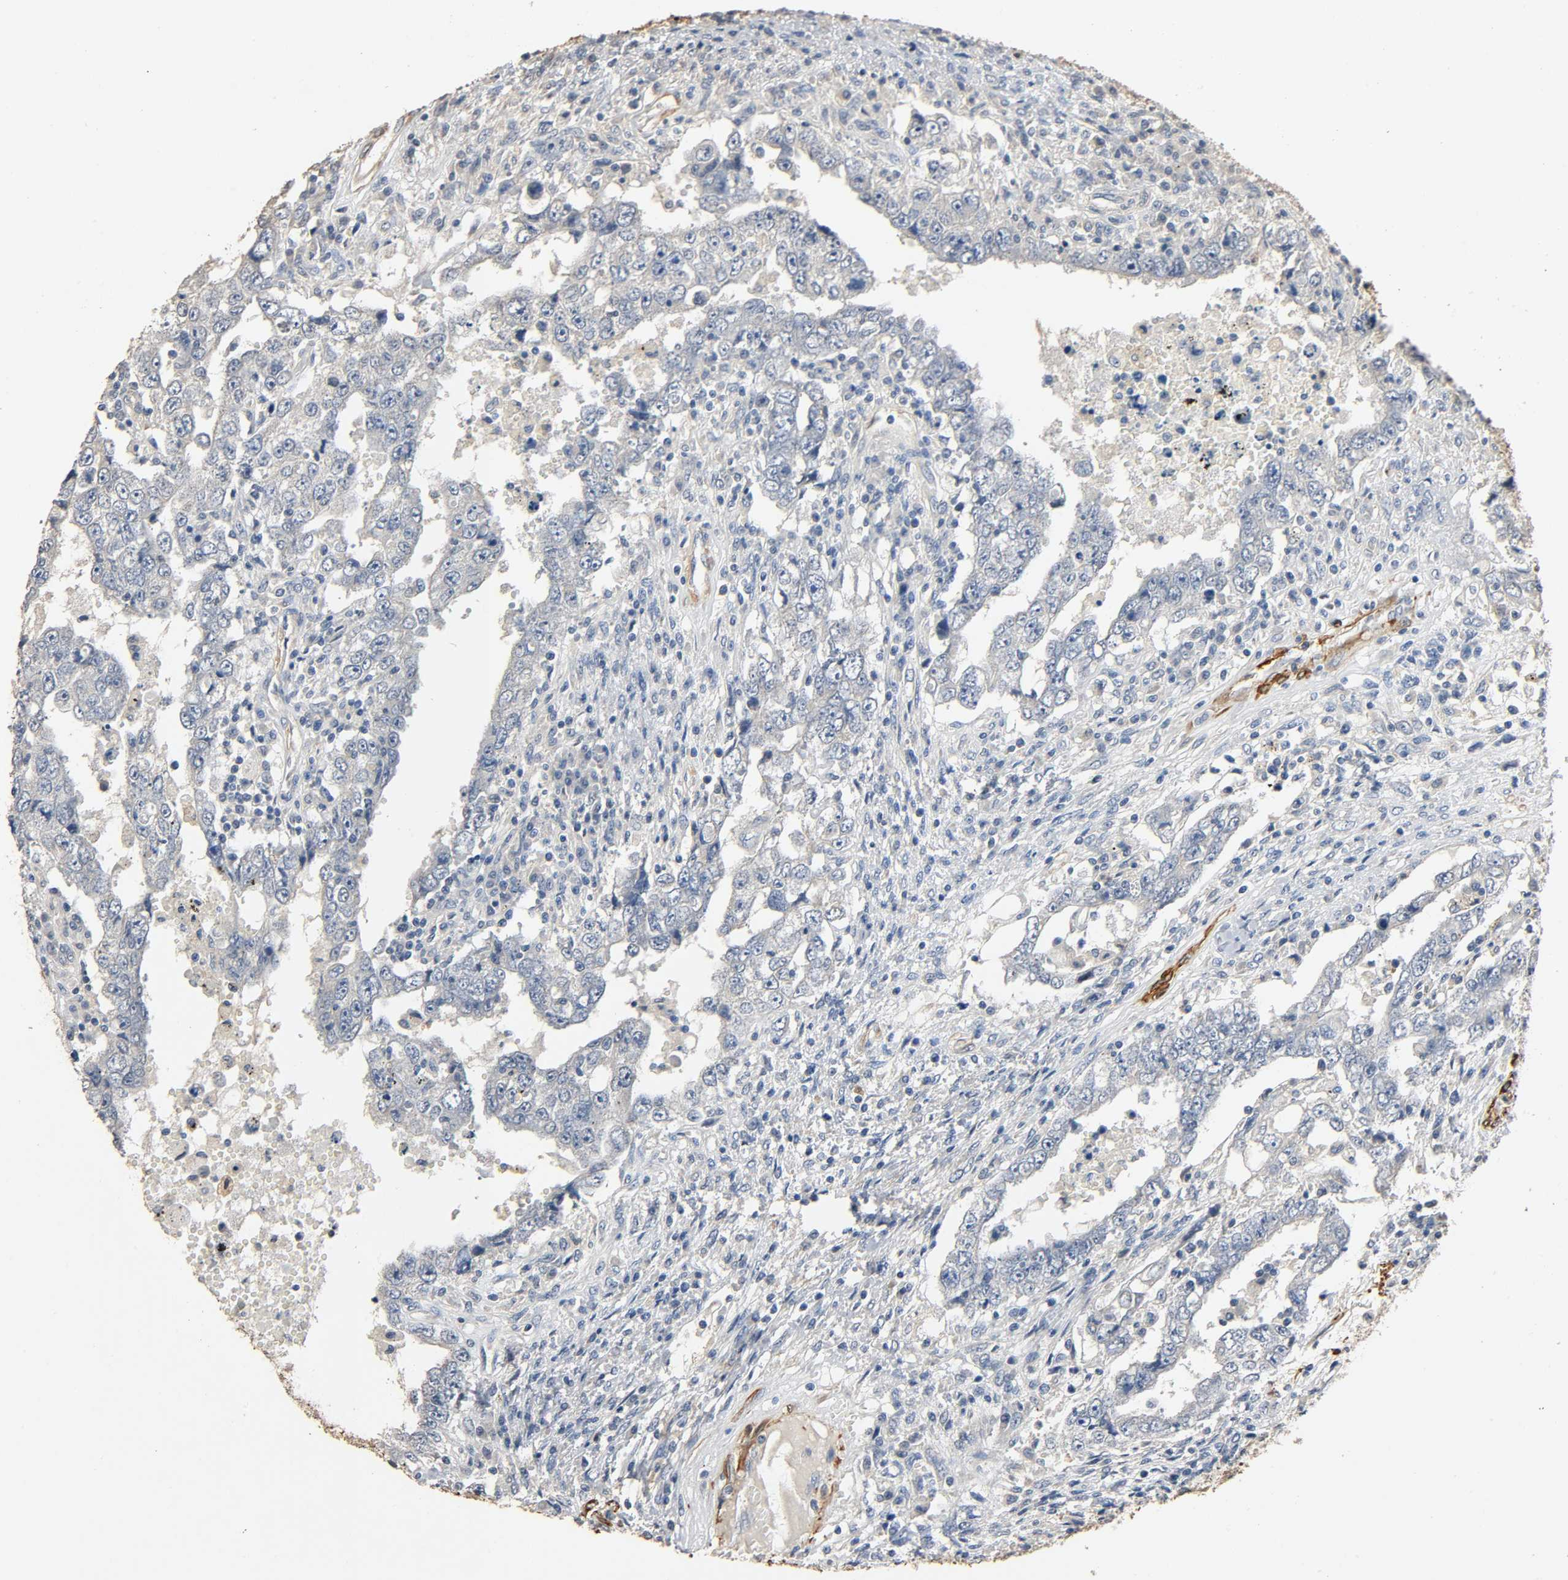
{"staining": {"intensity": "negative", "quantity": "none", "location": "none"}, "tissue": "testis cancer", "cell_type": "Tumor cells", "image_type": "cancer", "snomed": [{"axis": "morphology", "description": "Carcinoma, Embryonal, NOS"}, {"axis": "topography", "description": "Testis"}], "caption": "Tumor cells are negative for brown protein staining in testis cancer (embryonal carcinoma).", "gene": "GSTA3", "patient": {"sex": "male", "age": 26}}